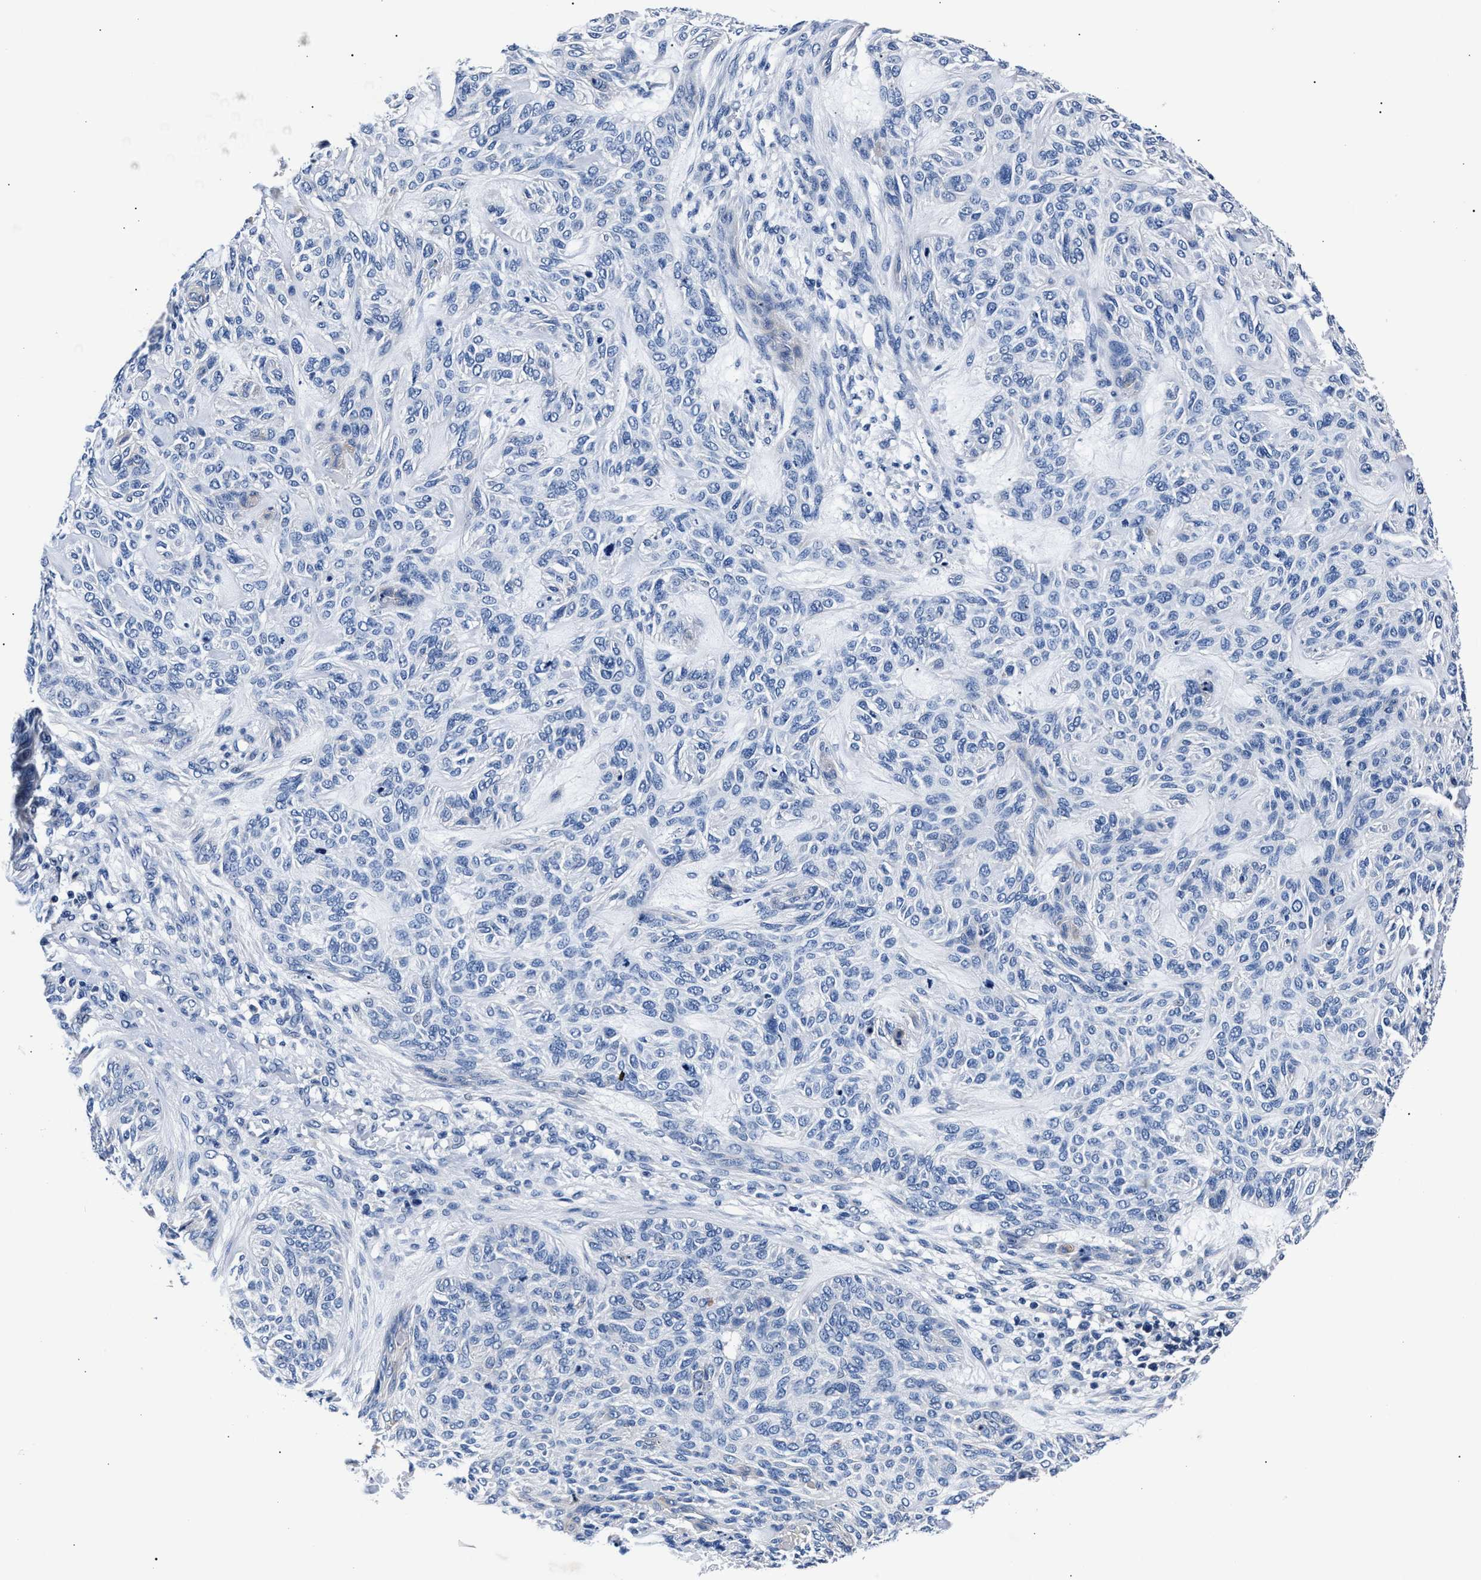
{"staining": {"intensity": "negative", "quantity": "none", "location": "none"}, "tissue": "skin cancer", "cell_type": "Tumor cells", "image_type": "cancer", "snomed": [{"axis": "morphology", "description": "Basal cell carcinoma"}, {"axis": "topography", "description": "Skin"}], "caption": "Skin basal cell carcinoma was stained to show a protein in brown. There is no significant staining in tumor cells. (DAB (3,3'-diaminobenzidine) immunohistochemistry (IHC) with hematoxylin counter stain).", "gene": "PHF24", "patient": {"sex": "male", "age": 55}}